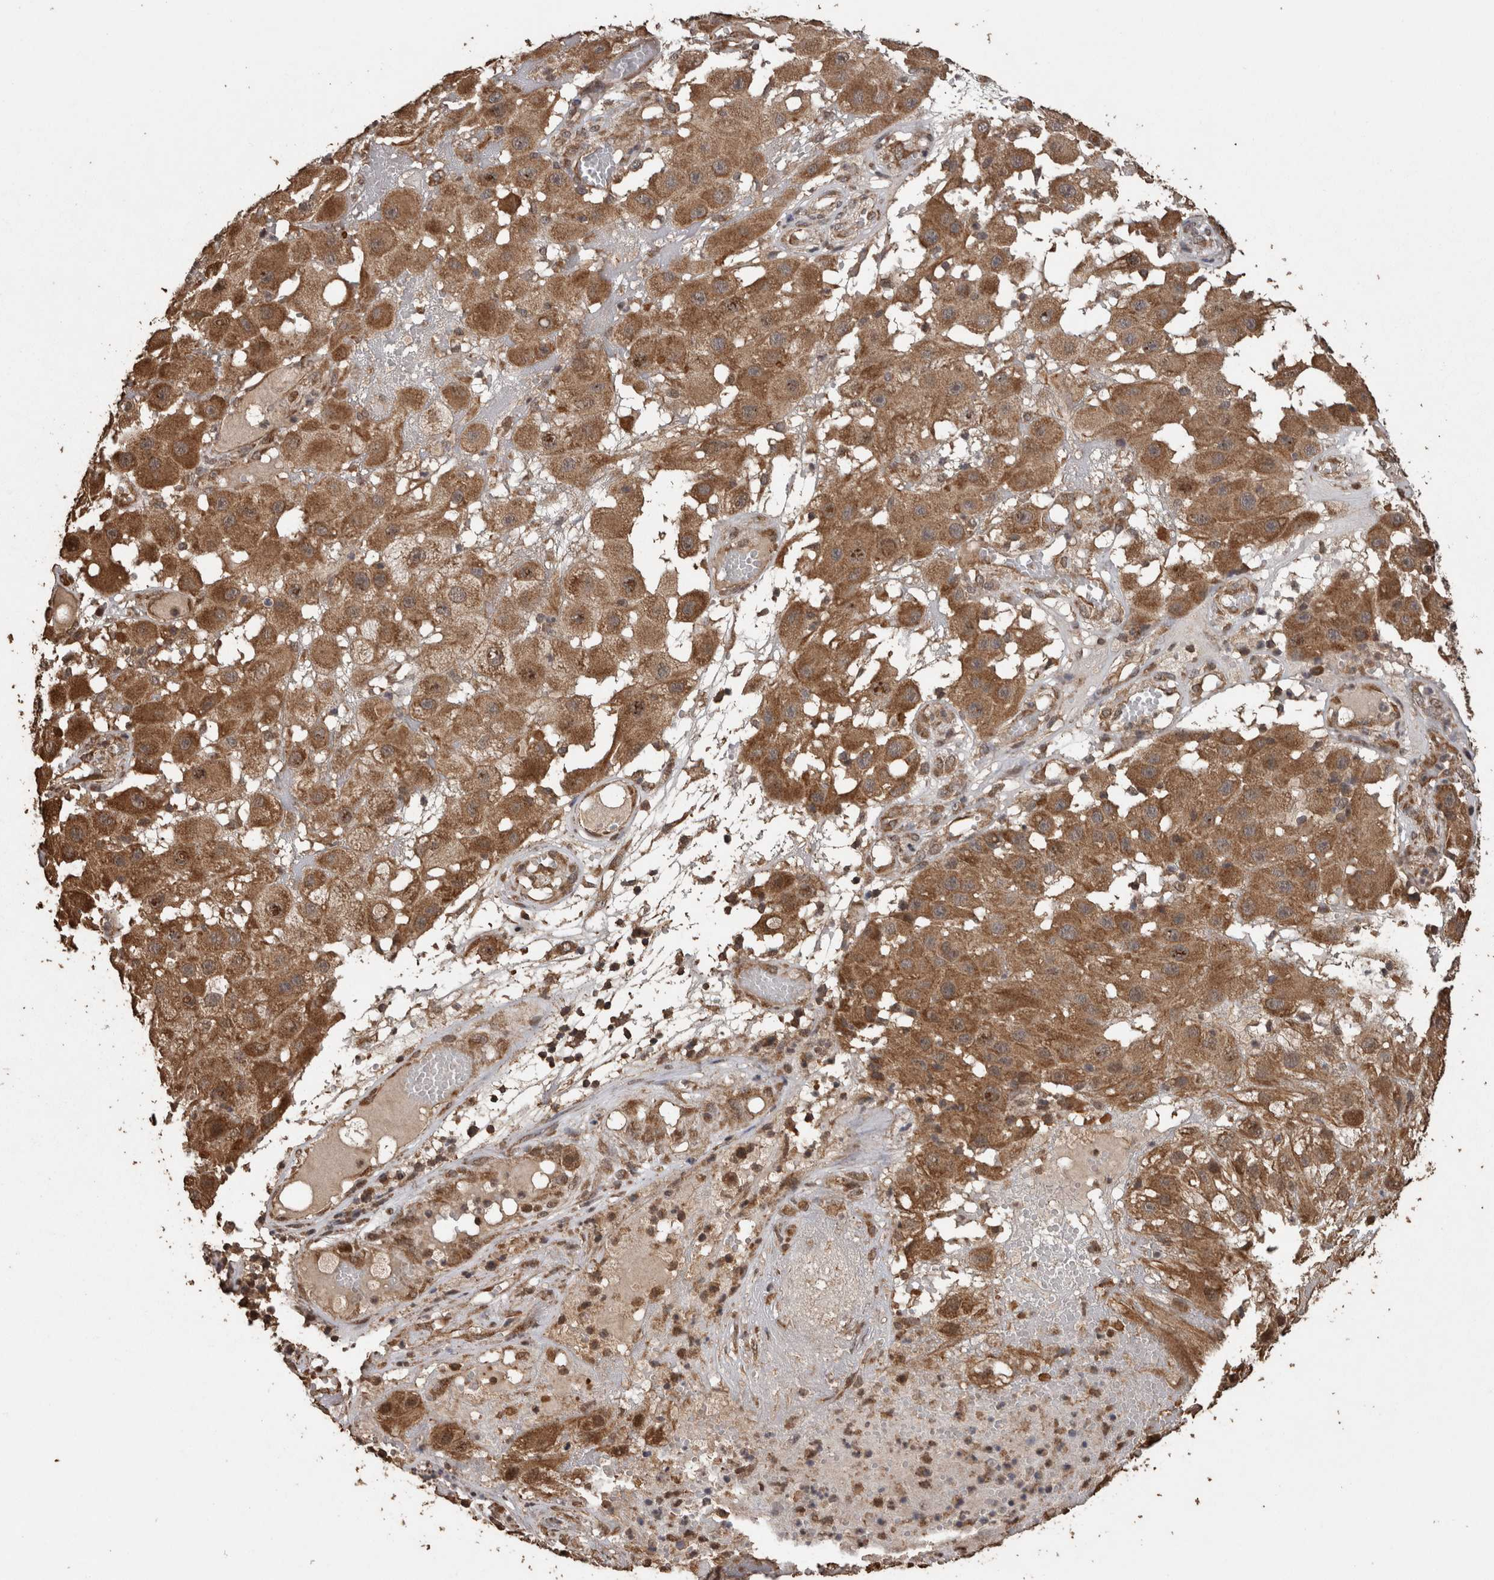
{"staining": {"intensity": "moderate", "quantity": ">75%", "location": "cytoplasmic/membranous"}, "tissue": "melanoma", "cell_type": "Tumor cells", "image_type": "cancer", "snomed": [{"axis": "morphology", "description": "Malignant melanoma, NOS"}, {"axis": "topography", "description": "Skin"}], "caption": "Immunohistochemistry of melanoma reveals medium levels of moderate cytoplasmic/membranous staining in approximately >75% of tumor cells. (Brightfield microscopy of DAB IHC at high magnification).", "gene": "PINK1", "patient": {"sex": "female", "age": 81}}